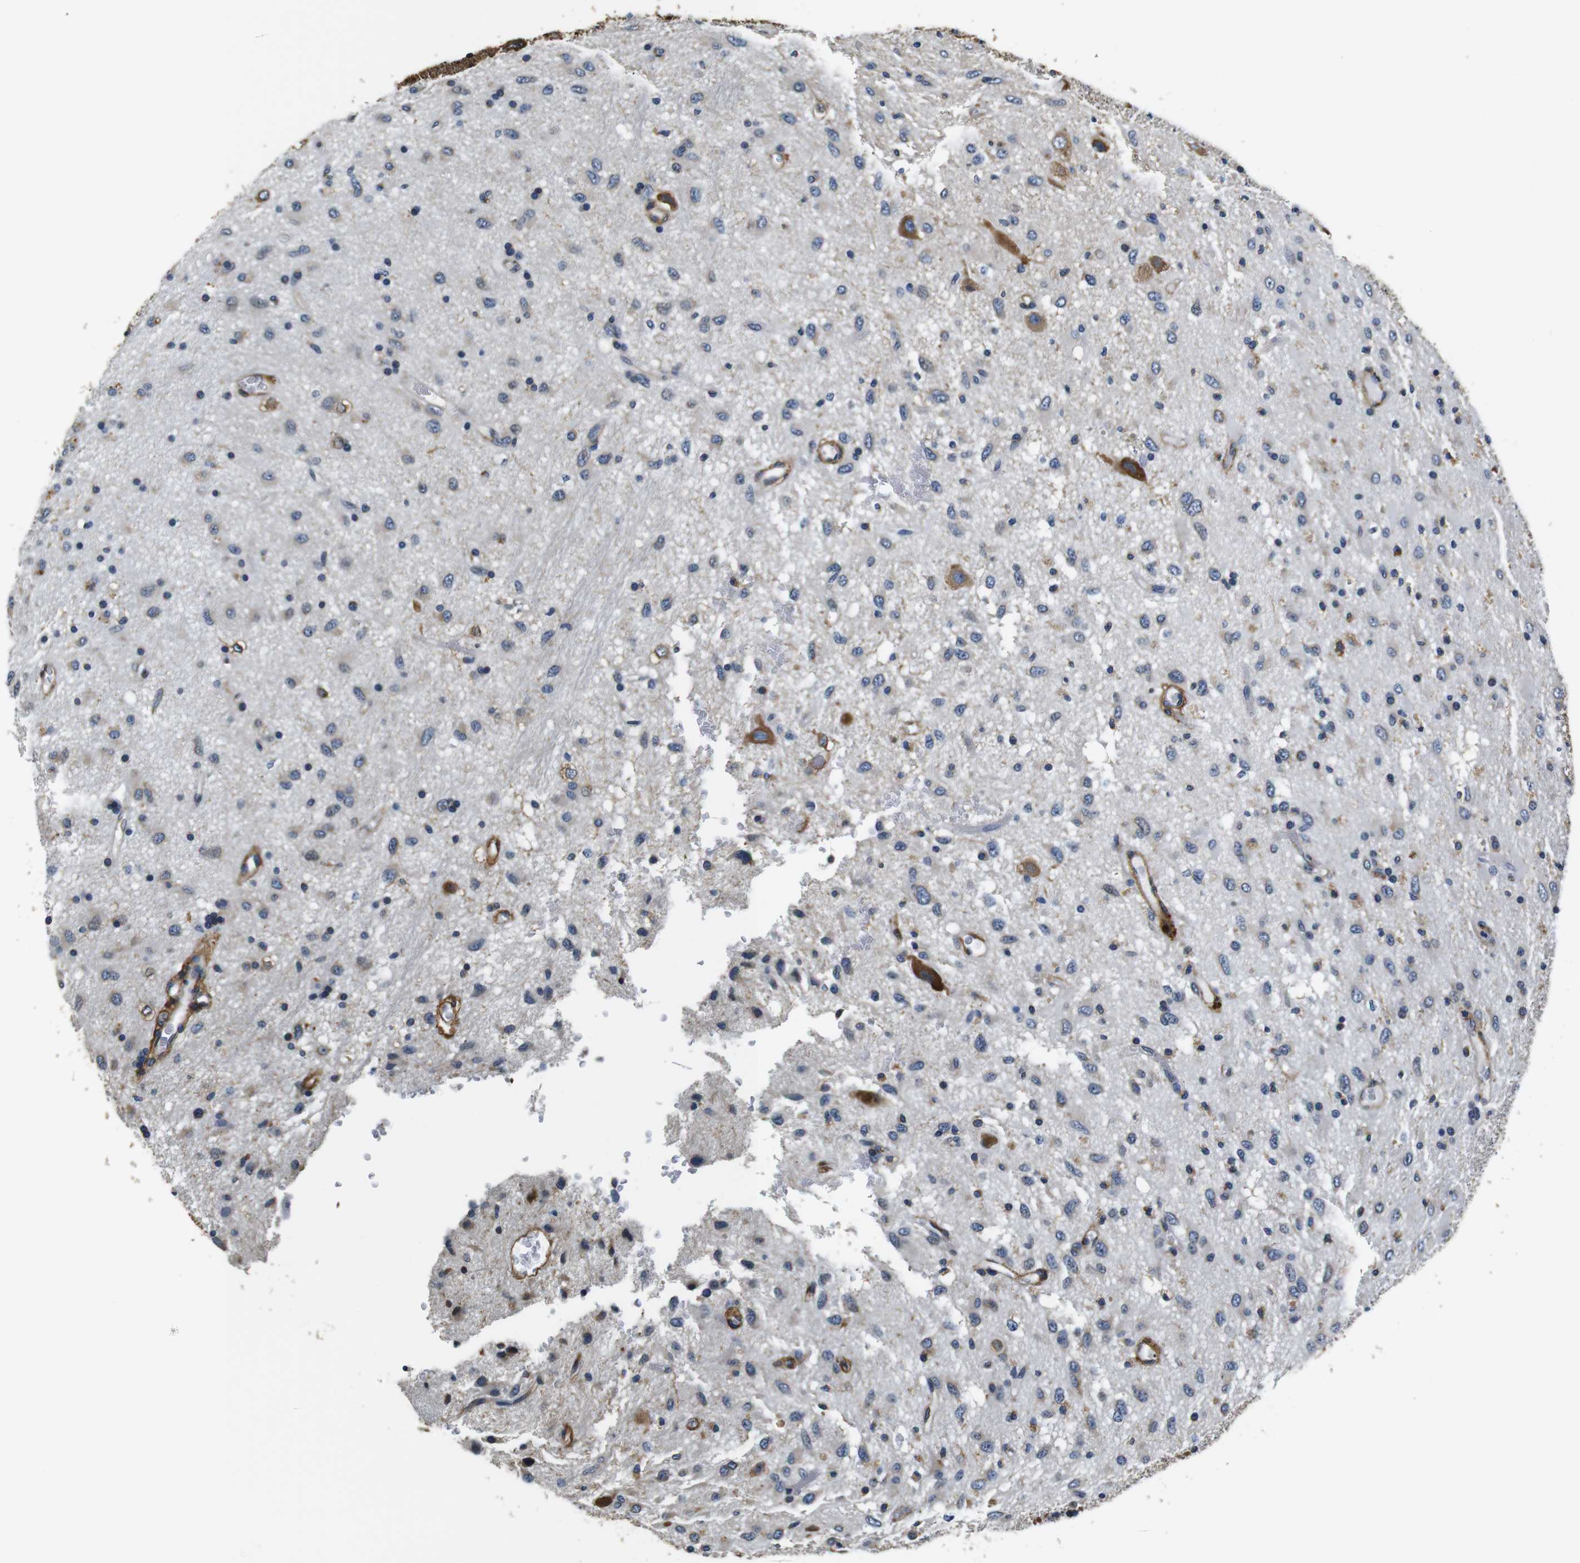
{"staining": {"intensity": "negative", "quantity": "none", "location": "none"}, "tissue": "glioma", "cell_type": "Tumor cells", "image_type": "cancer", "snomed": [{"axis": "morphology", "description": "Glioma, malignant, Low grade"}, {"axis": "topography", "description": "Brain"}], "caption": "A histopathology image of human low-grade glioma (malignant) is negative for staining in tumor cells.", "gene": "COL1A1", "patient": {"sex": "male", "age": 77}}